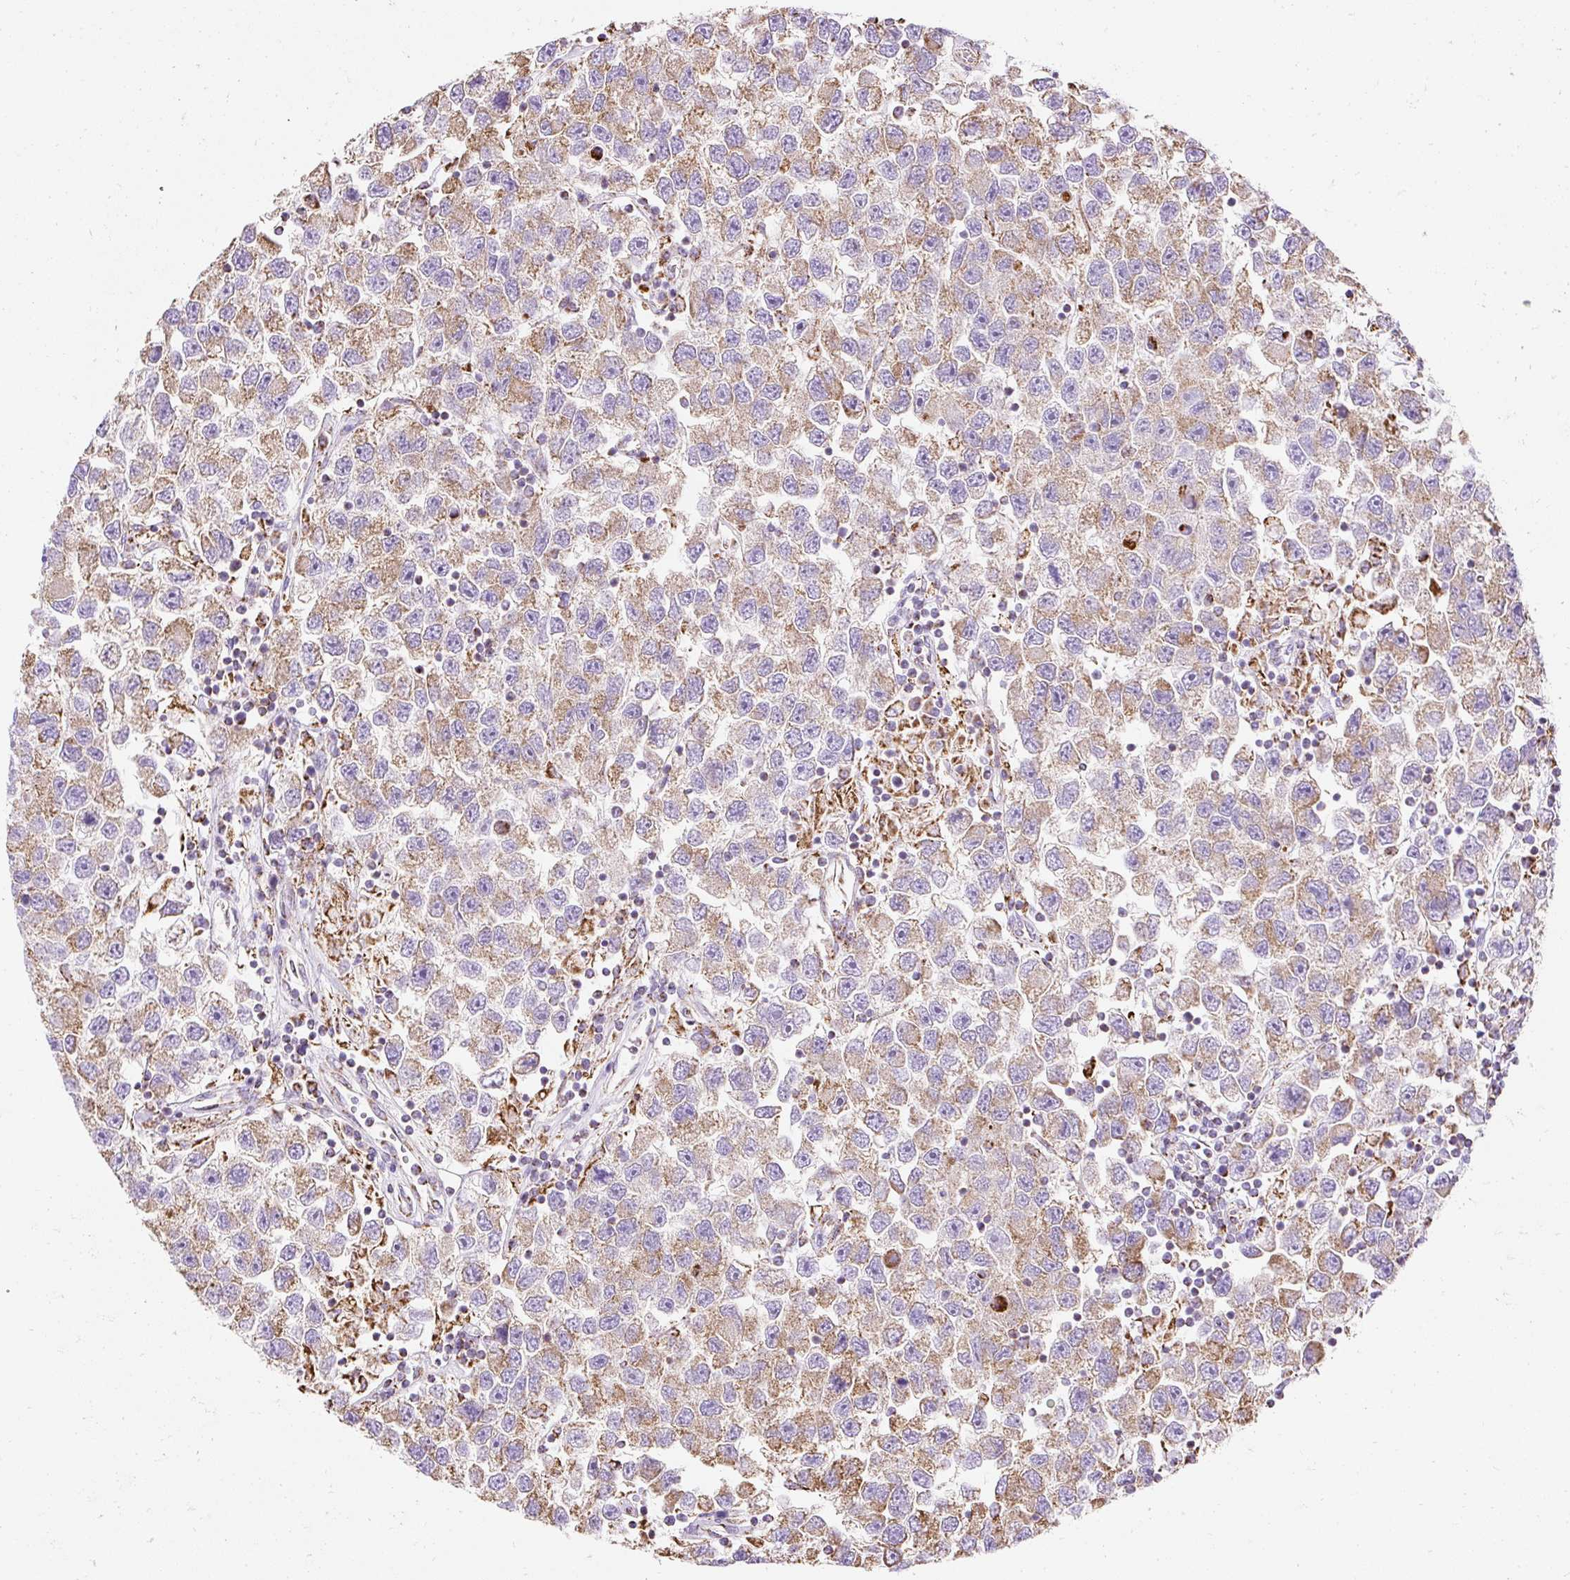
{"staining": {"intensity": "moderate", "quantity": ">75%", "location": "cytoplasmic/membranous"}, "tissue": "testis cancer", "cell_type": "Tumor cells", "image_type": "cancer", "snomed": [{"axis": "morphology", "description": "Seminoma, NOS"}, {"axis": "topography", "description": "Testis"}], "caption": "Testis cancer stained with a brown dye exhibits moderate cytoplasmic/membranous positive expression in approximately >75% of tumor cells.", "gene": "DAAM2", "patient": {"sex": "male", "age": 26}}